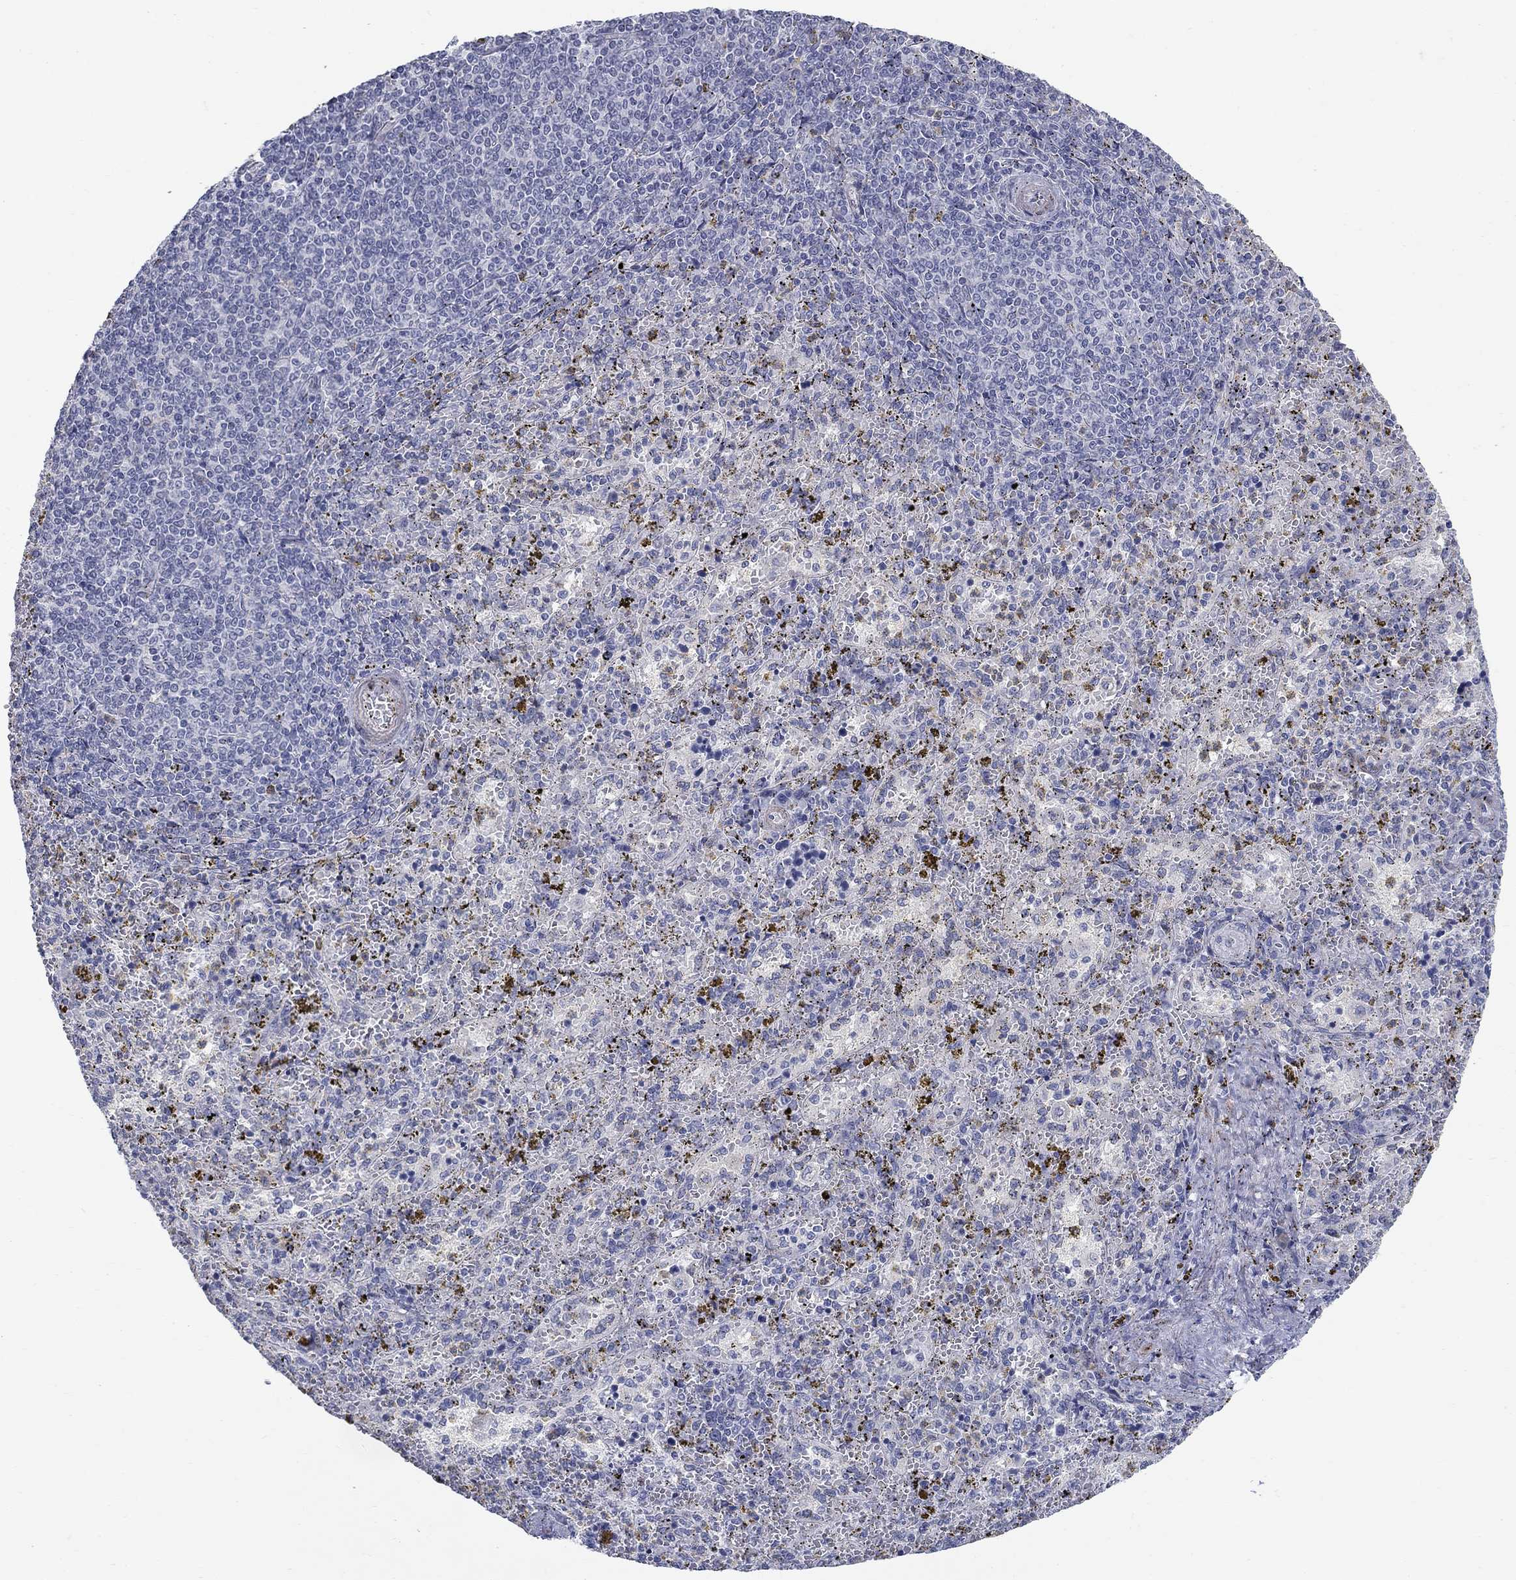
{"staining": {"intensity": "negative", "quantity": "none", "location": "none"}, "tissue": "spleen", "cell_type": "Cells in red pulp", "image_type": "normal", "snomed": [{"axis": "morphology", "description": "Normal tissue, NOS"}, {"axis": "topography", "description": "Spleen"}], "caption": "This is an IHC histopathology image of normal spleen. There is no expression in cells in red pulp.", "gene": "NTRK2", "patient": {"sex": "female", "age": 50}}